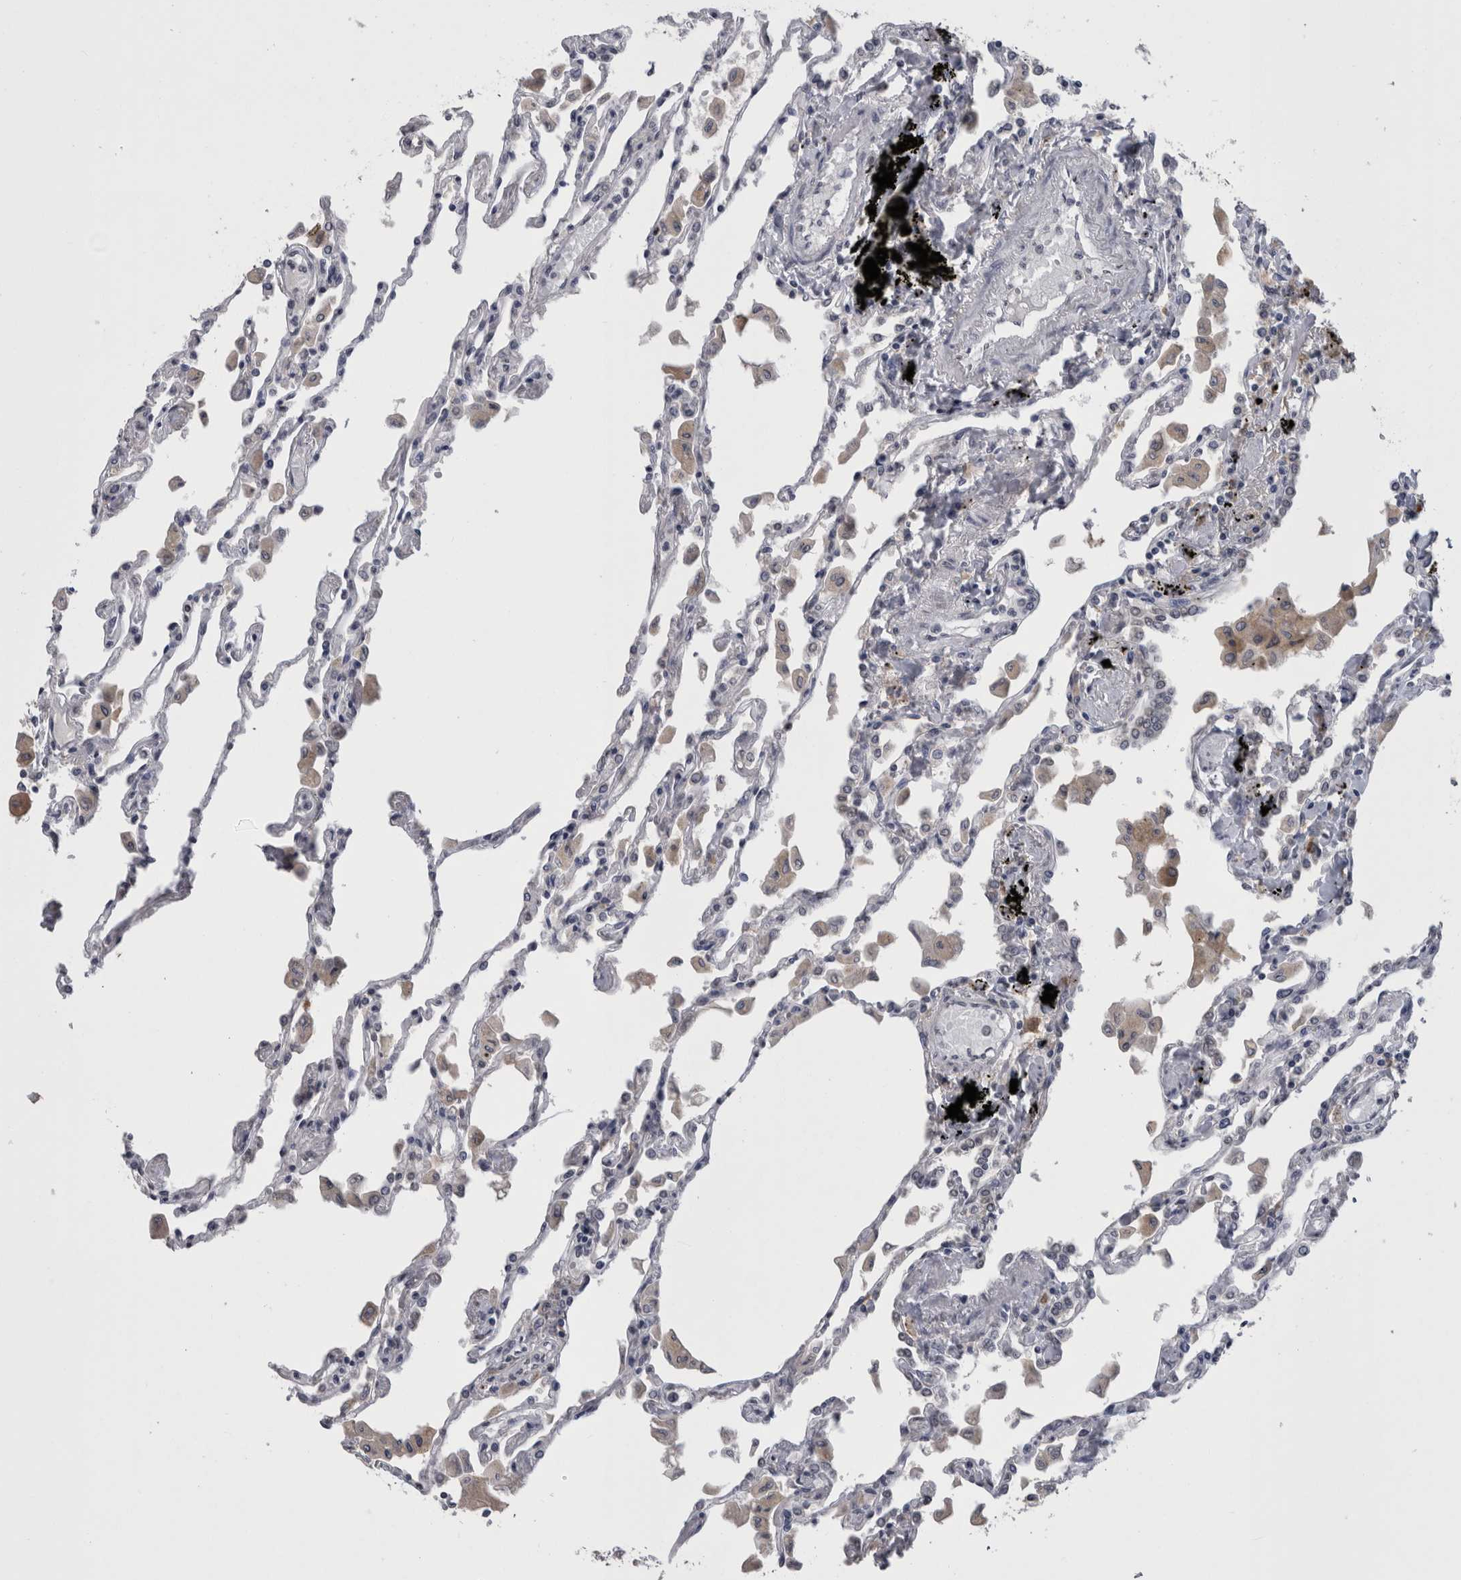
{"staining": {"intensity": "negative", "quantity": "none", "location": "none"}, "tissue": "lung", "cell_type": "Alveolar cells", "image_type": "normal", "snomed": [{"axis": "morphology", "description": "Normal tissue, NOS"}, {"axis": "topography", "description": "Bronchus"}, {"axis": "topography", "description": "Lung"}], "caption": "There is no significant staining in alveolar cells of lung. (DAB immunohistochemistry (IHC) visualized using brightfield microscopy, high magnification).", "gene": "PAX5", "patient": {"sex": "female", "age": 49}}